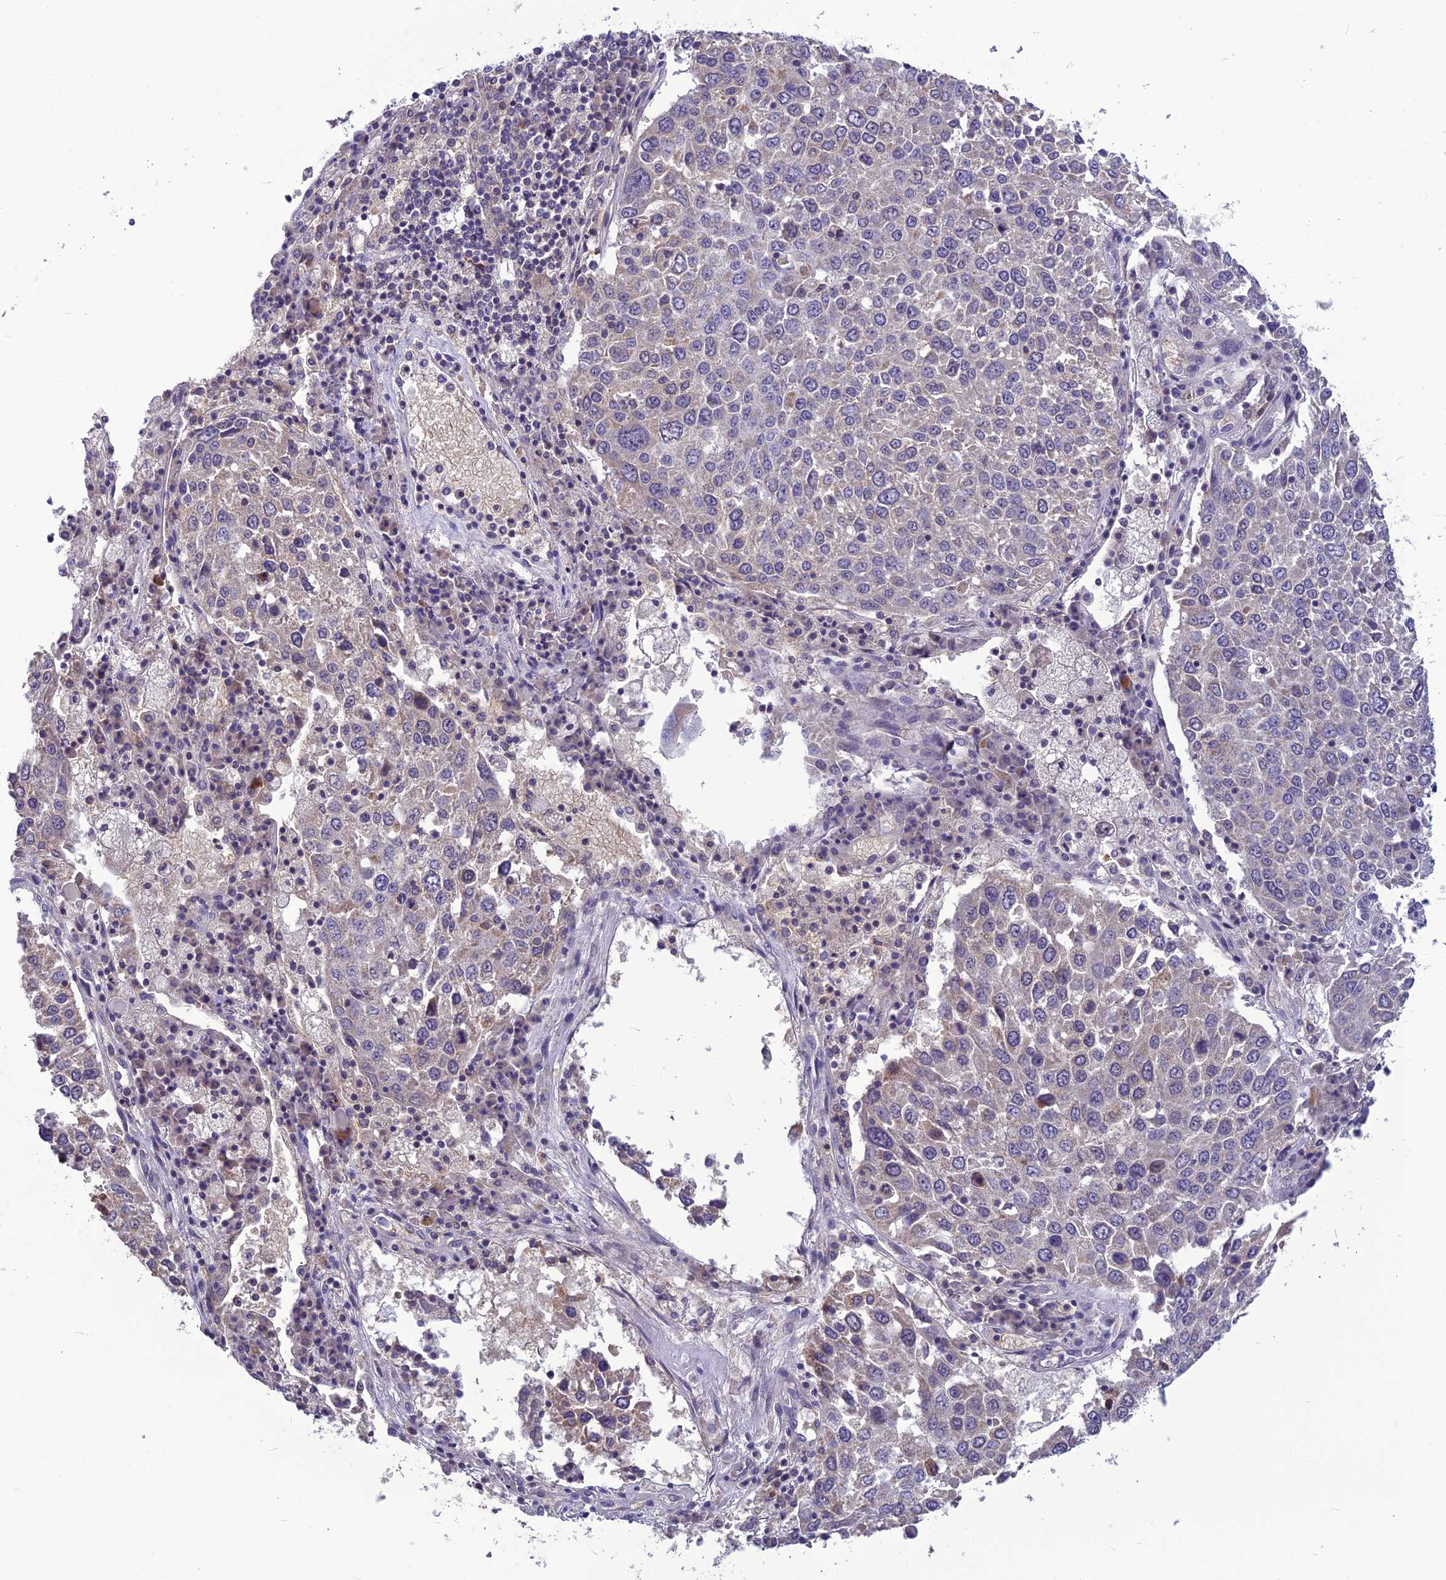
{"staining": {"intensity": "negative", "quantity": "none", "location": "none"}, "tissue": "lung cancer", "cell_type": "Tumor cells", "image_type": "cancer", "snomed": [{"axis": "morphology", "description": "Squamous cell carcinoma, NOS"}, {"axis": "topography", "description": "Lung"}], "caption": "A micrograph of human lung cancer is negative for staining in tumor cells.", "gene": "PSMF1", "patient": {"sex": "male", "age": 65}}